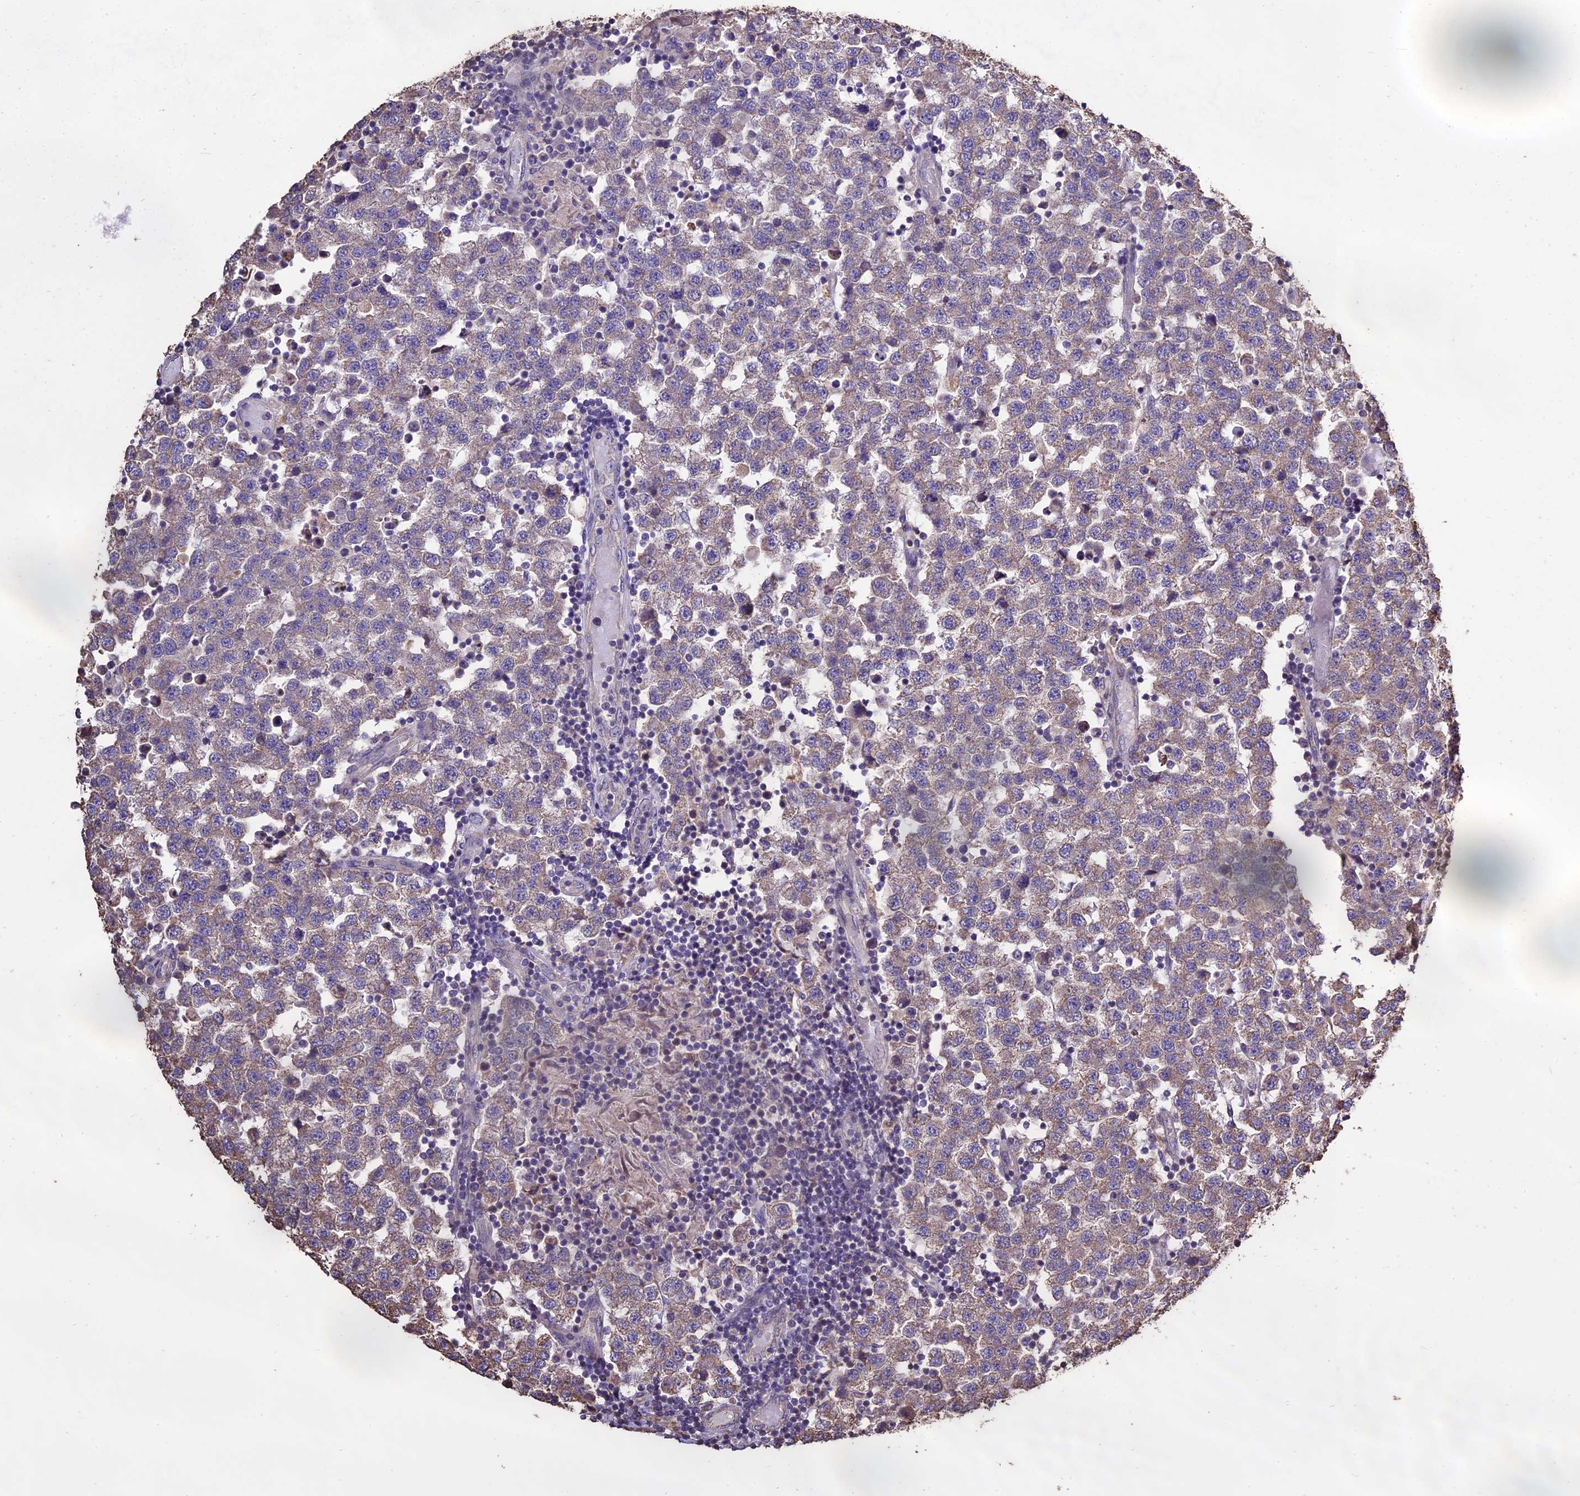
{"staining": {"intensity": "weak", "quantity": "<25%", "location": "cytoplasmic/membranous"}, "tissue": "testis cancer", "cell_type": "Tumor cells", "image_type": "cancer", "snomed": [{"axis": "morphology", "description": "Seminoma, NOS"}, {"axis": "topography", "description": "Testis"}], "caption": "DAB immunohistochemical staining of human seminoma (testis) reveals no significant positivity in tumor cells.", "gene": "PGPEP1L", "patient": {"sex": "male", "age": 34}}